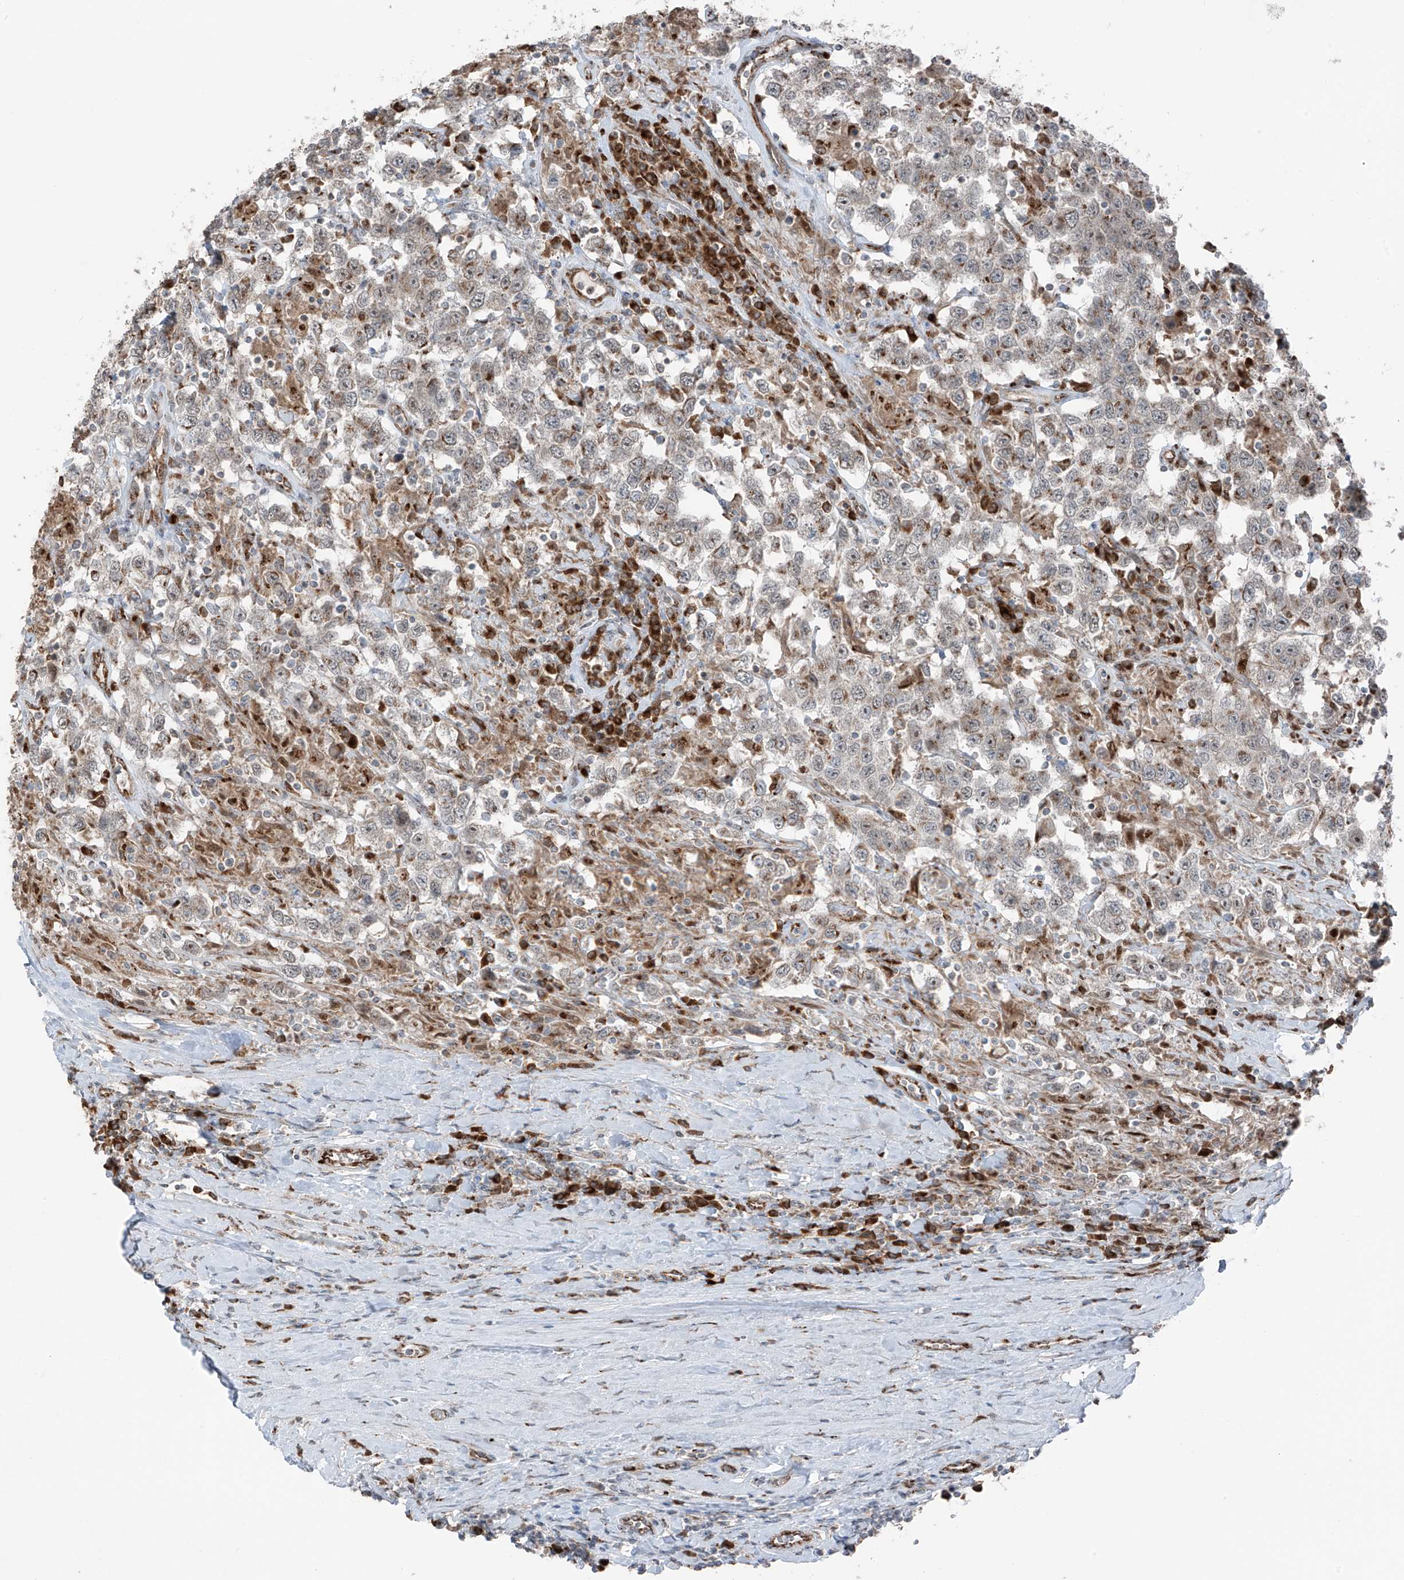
{"staining": {"intensity": "weak", "quantity": "25%-75%", "location": "cytoplasmic/membranous"}, "tissue": "testis cancer", "cell_type": "Tumor cells", "image_type": "cancer", "snomed": [{"axis": "morphology", "description": "Seminoma, NOS"}, {"axis": "topography", "description": "Testis"}], "caption": "The immunohistochemical stain labels weak cytoplasmic/membranous expression in tumor cells of seminoma (testis) tissue.", "gene": "ERLEC1", "patient": {"sex": "male", "age": 41}}